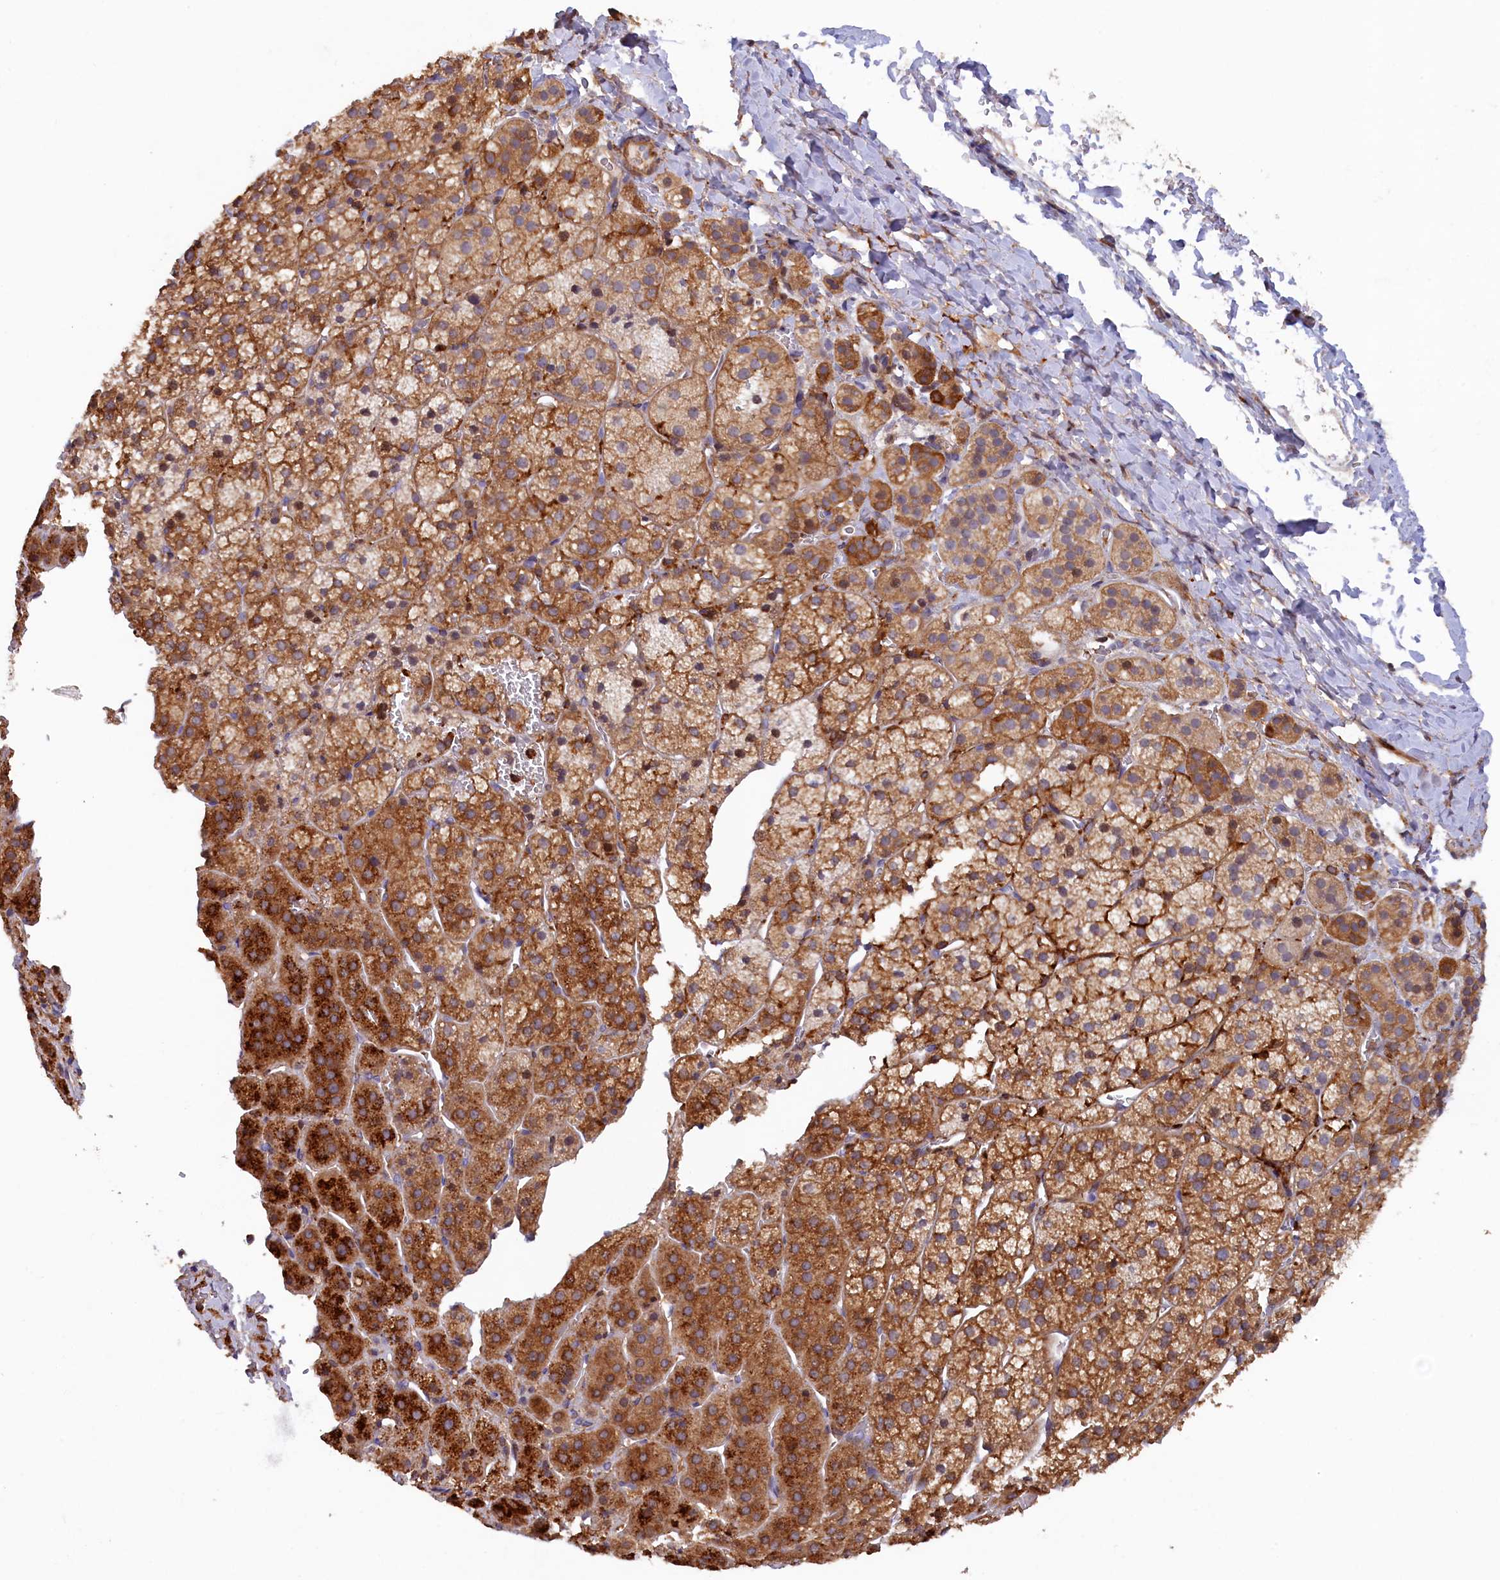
{"staining": {"intensity": "strong", "quantity": ">75%", "location": "cytoplasmic/membranous"}, "tissue": "adrenal gland", "cell_type": "Glandular cells", "image_type": "normal", "snomed": [{"axis": "morphology", "description": "Normal tissue, NOS"}, {"axis": "topography", "description": "Adrenal gland"}], "caption": "Immunohistochemical staining of benign adrenal gland exhibits >75% levels of strong cytoplasmic/membranous protein staining in approximately >75% of glandular cells.", "gene": "FERMT1", "patient": {"sex": "female", "age": 44}}